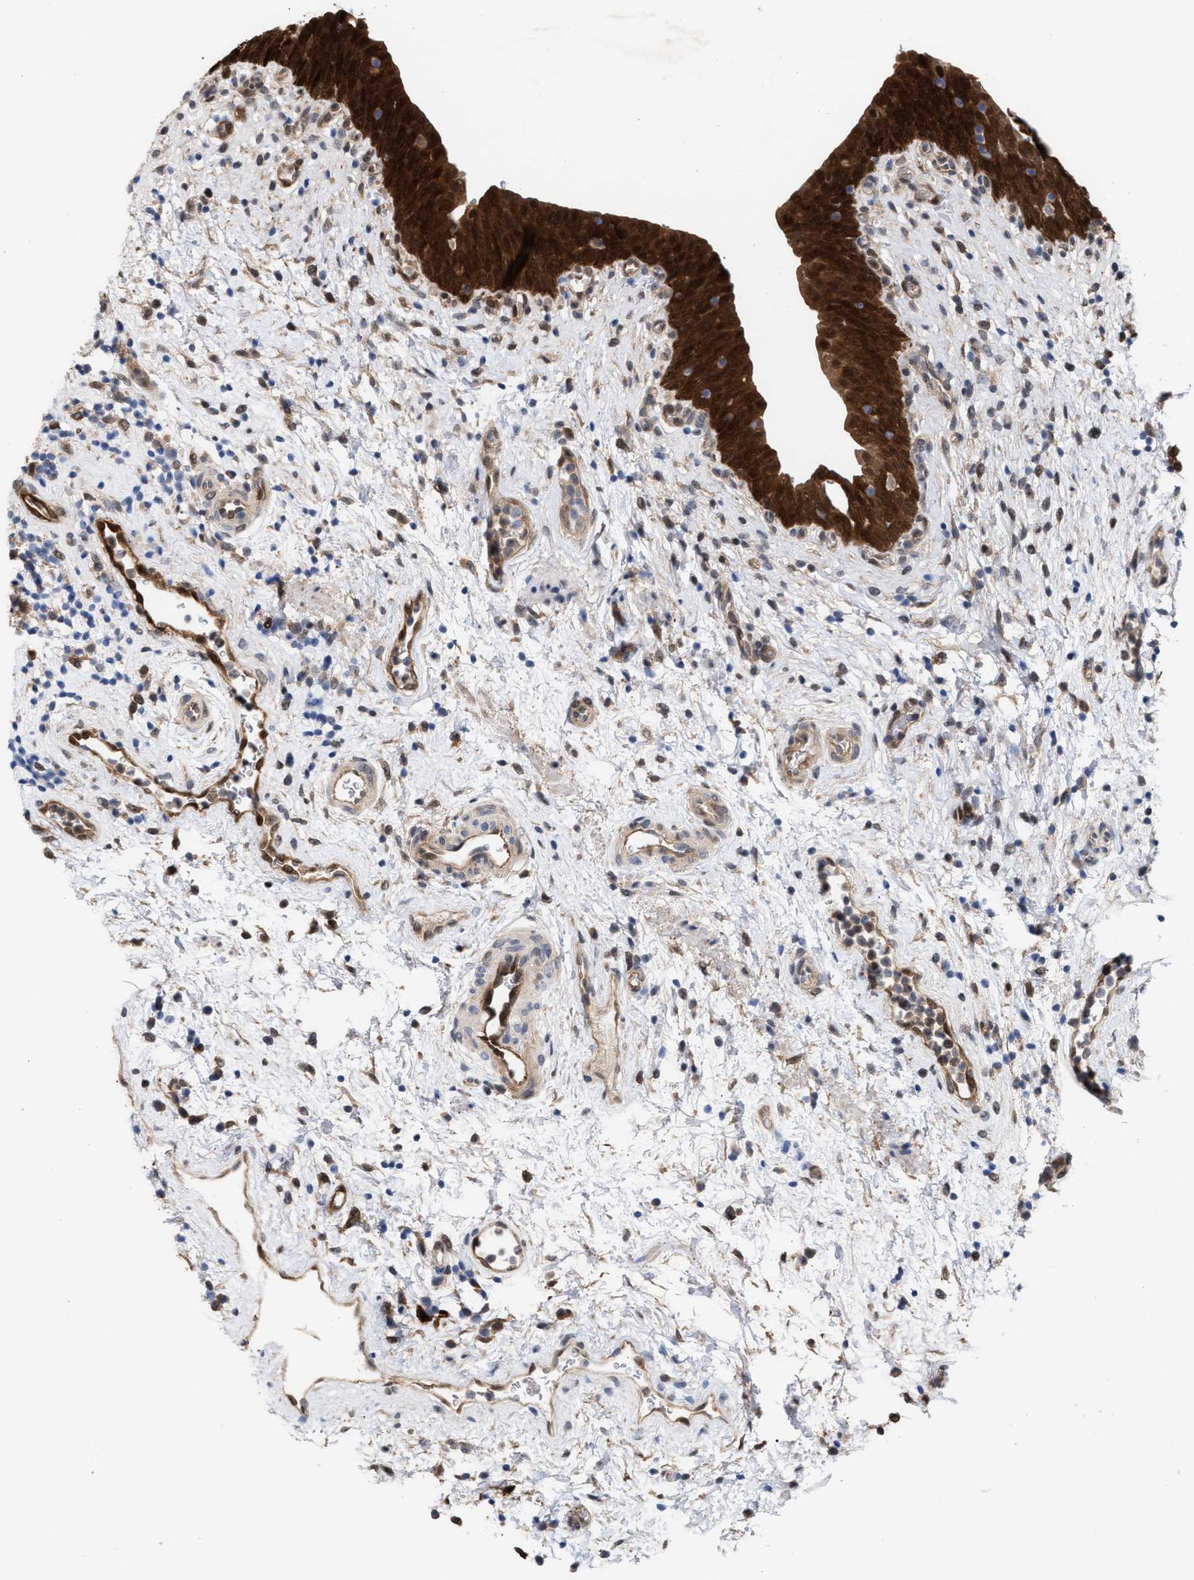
{"staining": {"intensity": "strong", "quantity": ">75%", "location": "cytoplasmic/membranous,nuclear"}, "tissue": "urinary bladder", "cell_type": "Urothelial cells", "image_type": "normal", "snomed": [{"axis": "morphology", "description": "Normal tissue, NOS"}, {"axis": "topography", "description": "Urinary bladder"}], "caption": "Immunohistochemical staining of normal urinary bladder demonstrates high levels of strong cytoplasmic/membranous,nuclear expression in approximately >75% of urothelial cells.", "gene": "TP53I3", "patient": {"sex": "male", "age": 37}}